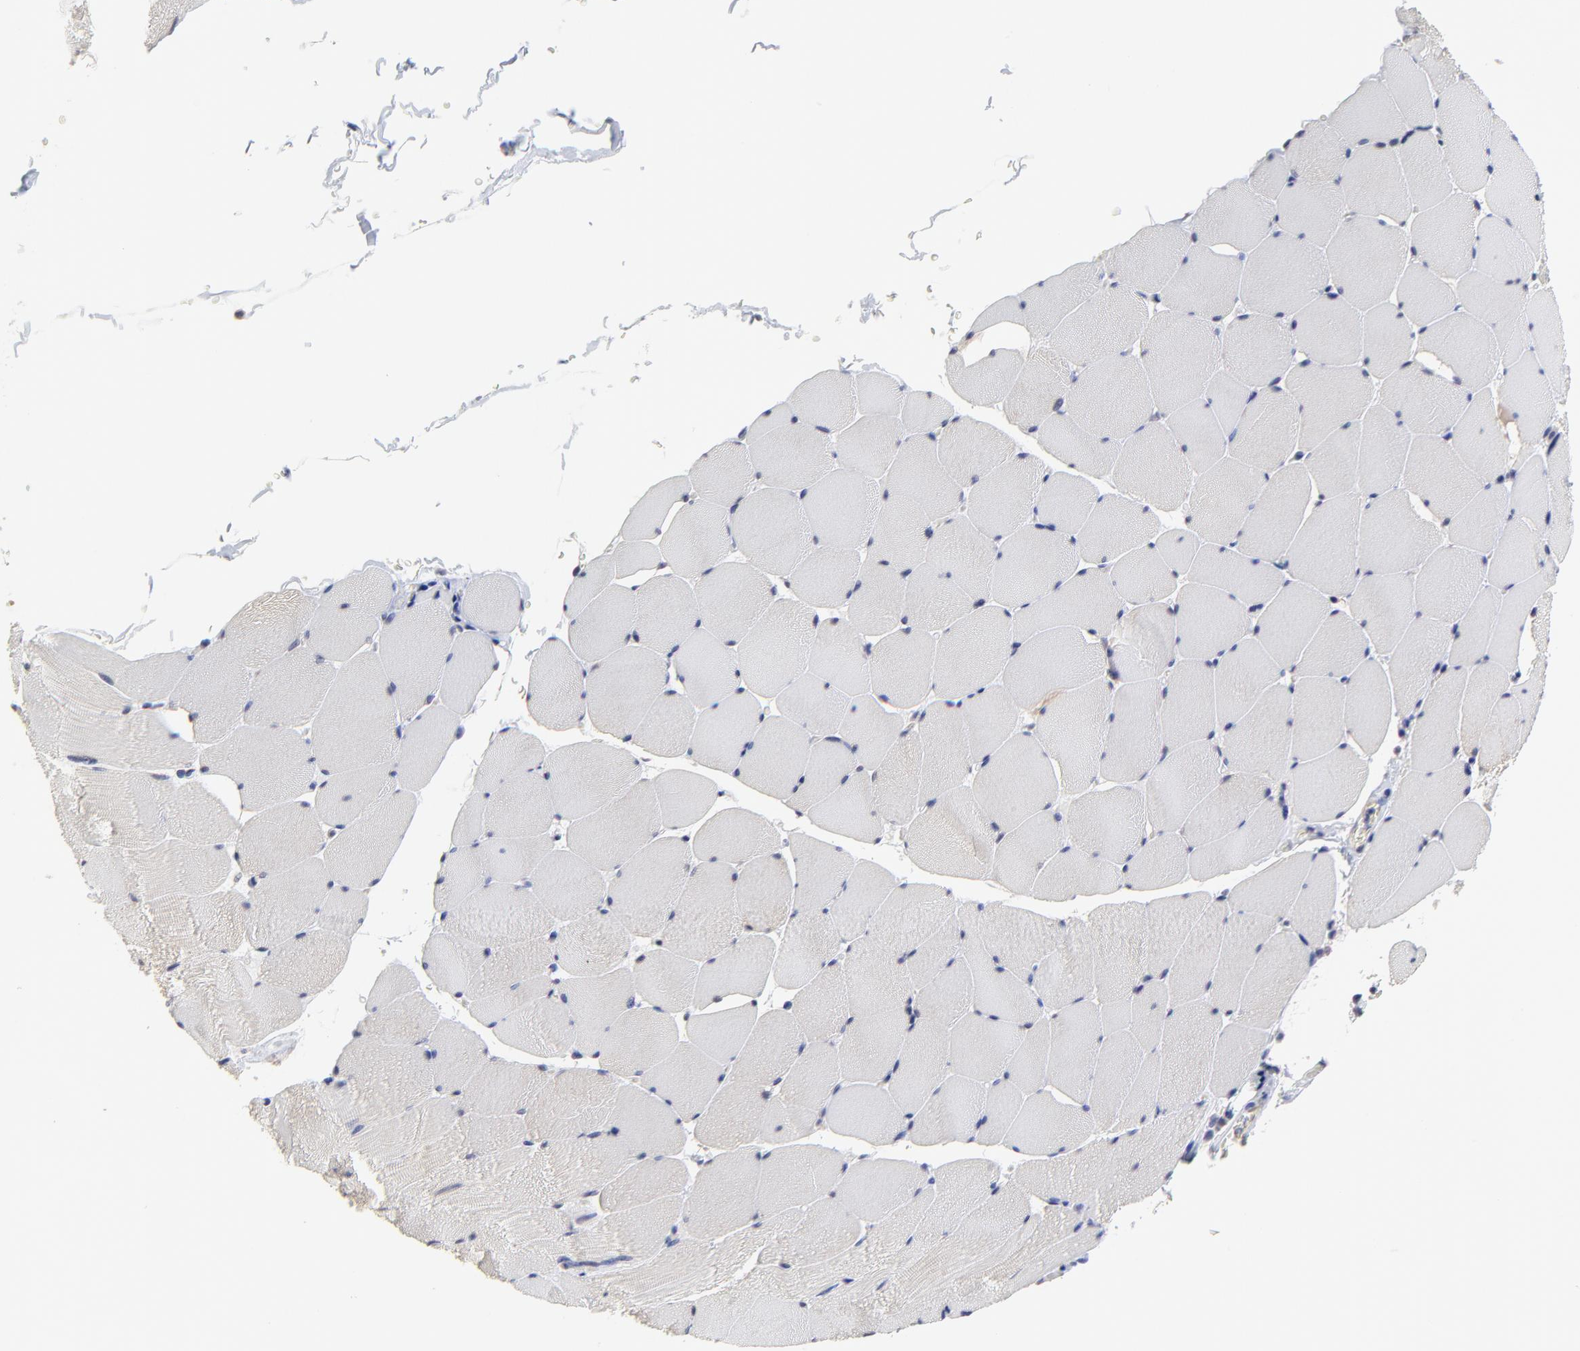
{"staining": {"intensity": "negative", "quantity": "none", "location": "none"}, "tissue": "skeletal muscle", "cell_type": "Myocytes", "image_type": "normal", "snomed": [{"axis": "morphology", "description": "Normal tissue, NOS"}, {"axis": "topography", "description": "Skeletal muscle"}], "caption": "IHC histopathology image of unremarkable skeletal muscle: human skeletal muscle stained with DAB demonstrates no significant protein staining in myocytes. The staining is performed using DAB brown chromogen with nuclei counter-stained in using hematoxylin.", "gene": "CCT2", "patient": {"sex": "male", "age": 62}}